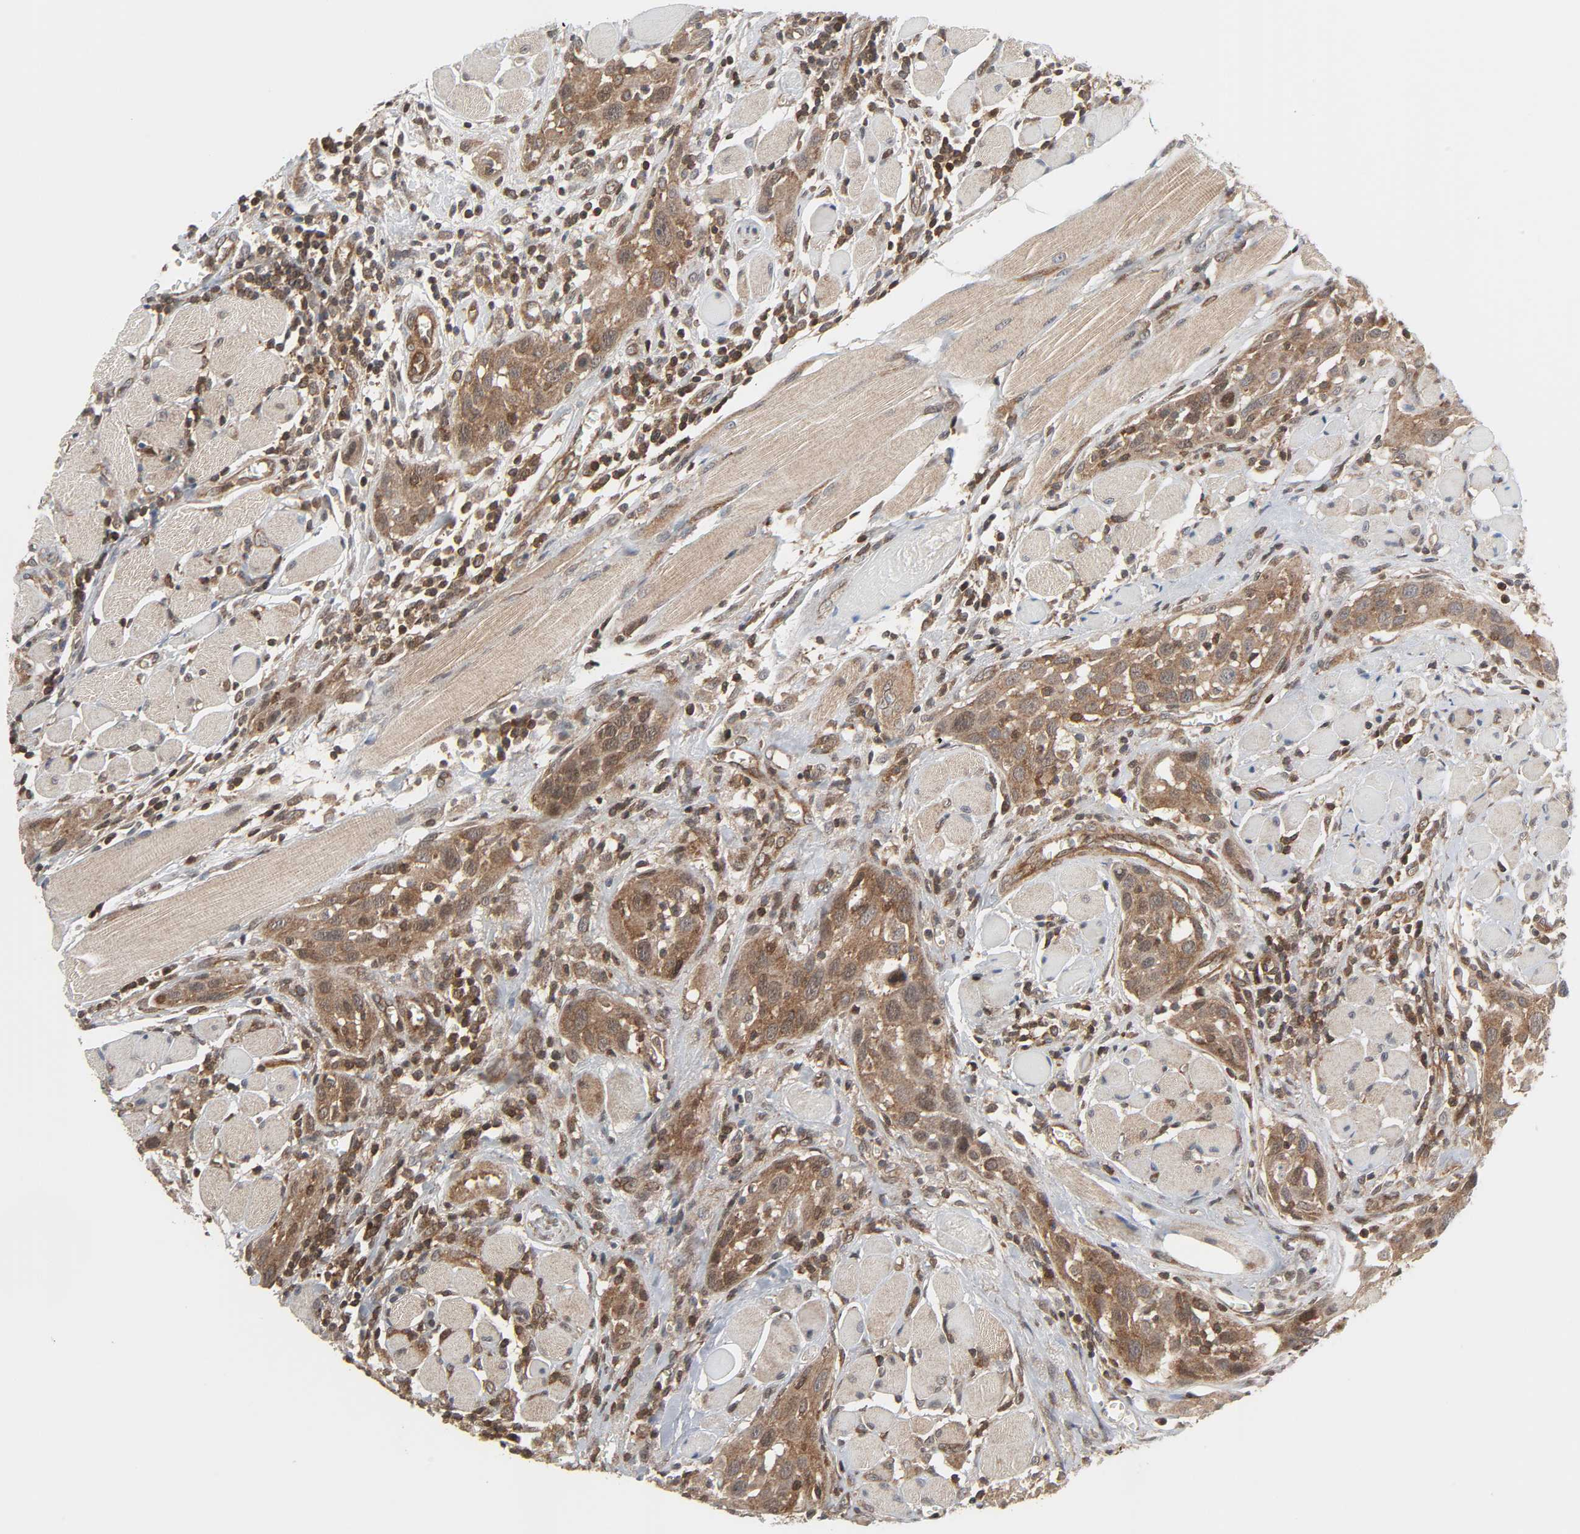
{"staining": {"intensity": "moderate", "quantity": ">75%", "location": "cytoplasmic/membranous"}, "tissue": "head and neck cancer", "cell_type": "Tumor cells", "image_type": "cancer", "snomed": [{"axis": "morphology", "description": "Squamous cell carcinoma, NOS"}, {"axis": "topography", "description": "Oral tissue"}, {"axis": "topography", "description": "Head-Neck"}], "caption": "A brown stain labels moderate cytoplasmic/membranous staining of a protein in head and neck cancer tumor cells. The staining is performed using DAB brown chromogen to label protein expression. The nuclei are counter-stained blue using hematoxylin.", "gene": "GSK3A", "patient": {"sex": "female", "age": 50}}